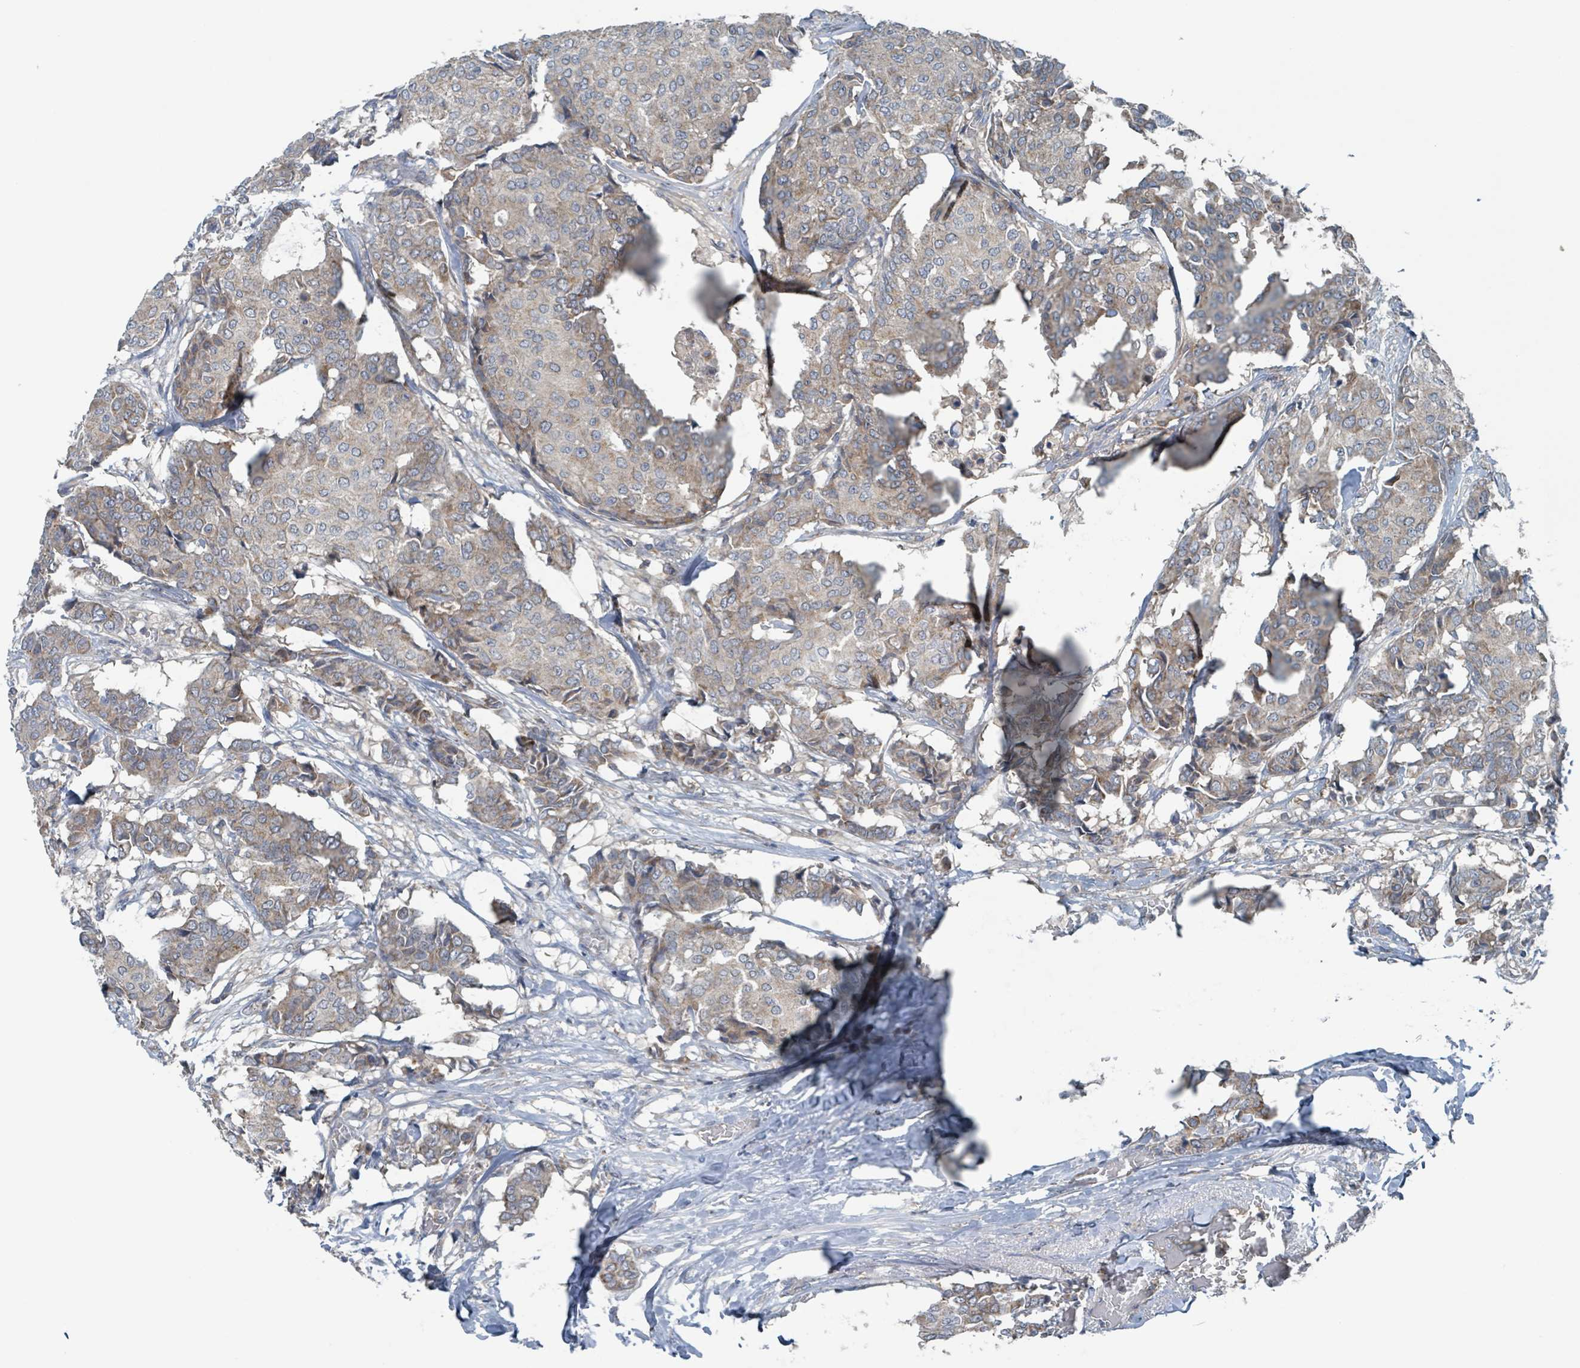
{"staining": {"intensity": "weak", "quantity": ">75%", "location": "cytoplasmic/membranous"}, "tissue": "breast cancer", "cell_type": "Tumor cells", "image_type": "cancer", "snomed": [{"axis": "morphology", "description": "Duct carcinoma"}, {"axis": "topography", "description": "Breast"}], "caption": "Weak cytoplasmic/membranous staining for a protein is identified in approximately >75% of tumor cells of invasive ductal carcinoma (breast) using immunohistochemistry (IHC).", "gene": "ACBD4", "patient": {"sex": "female", "age": 75}}